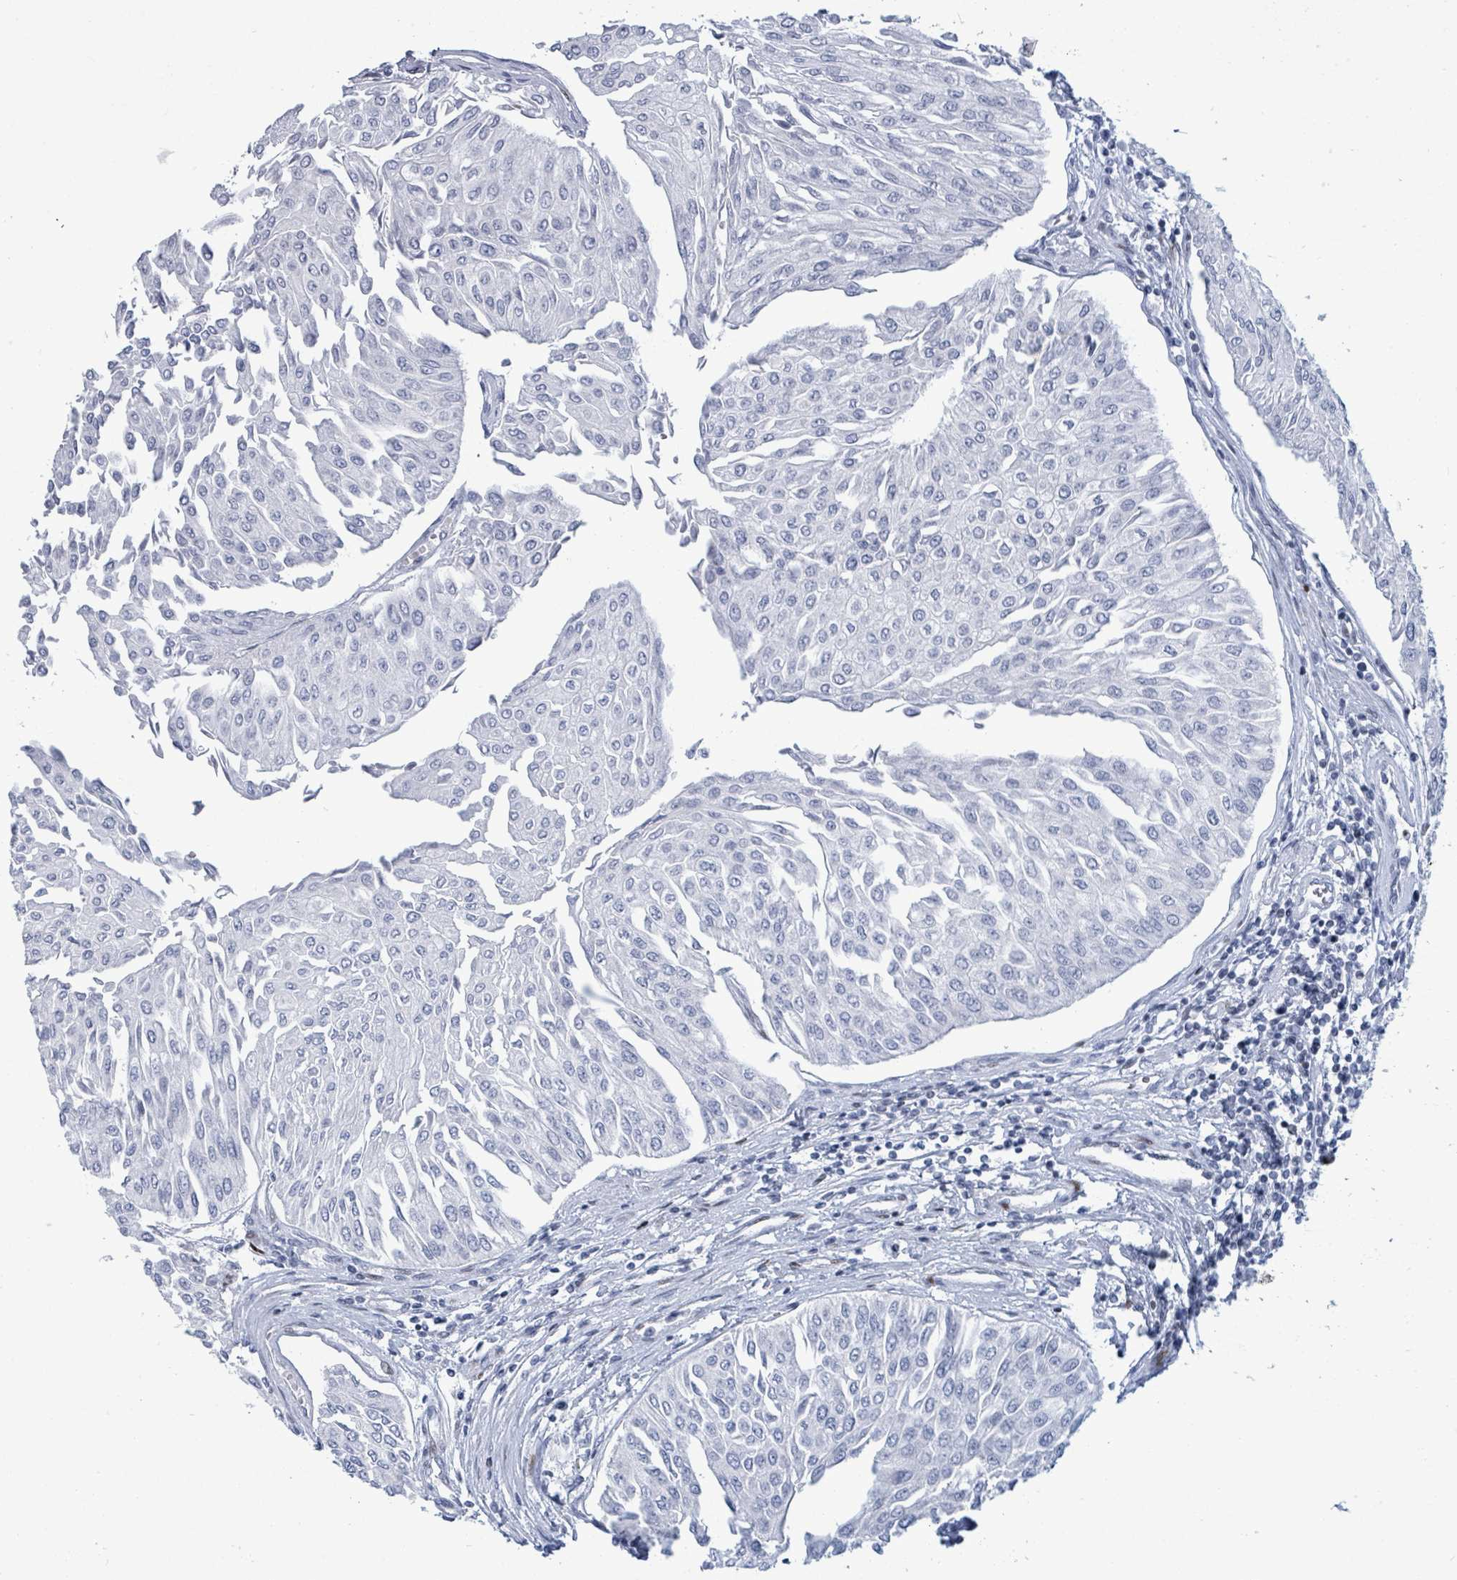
{"staining": {"intensity": "negative", "quantity": "none", "location": "none"}, "tissue": "urothelial cancer", "cell_type": "Tumor cells", "image_type": "cancer", "snomed": [{"axis": "morphology", "description": "Urothelial carcinoma, Low grade"}, {"axis": "topography", "description": "Urinary bladder"}], "caption": "Tumor cells show no significant positivity in urothelial cancer.", "gene": "MALL", "patient": {"sex": "male", "age": 67}}